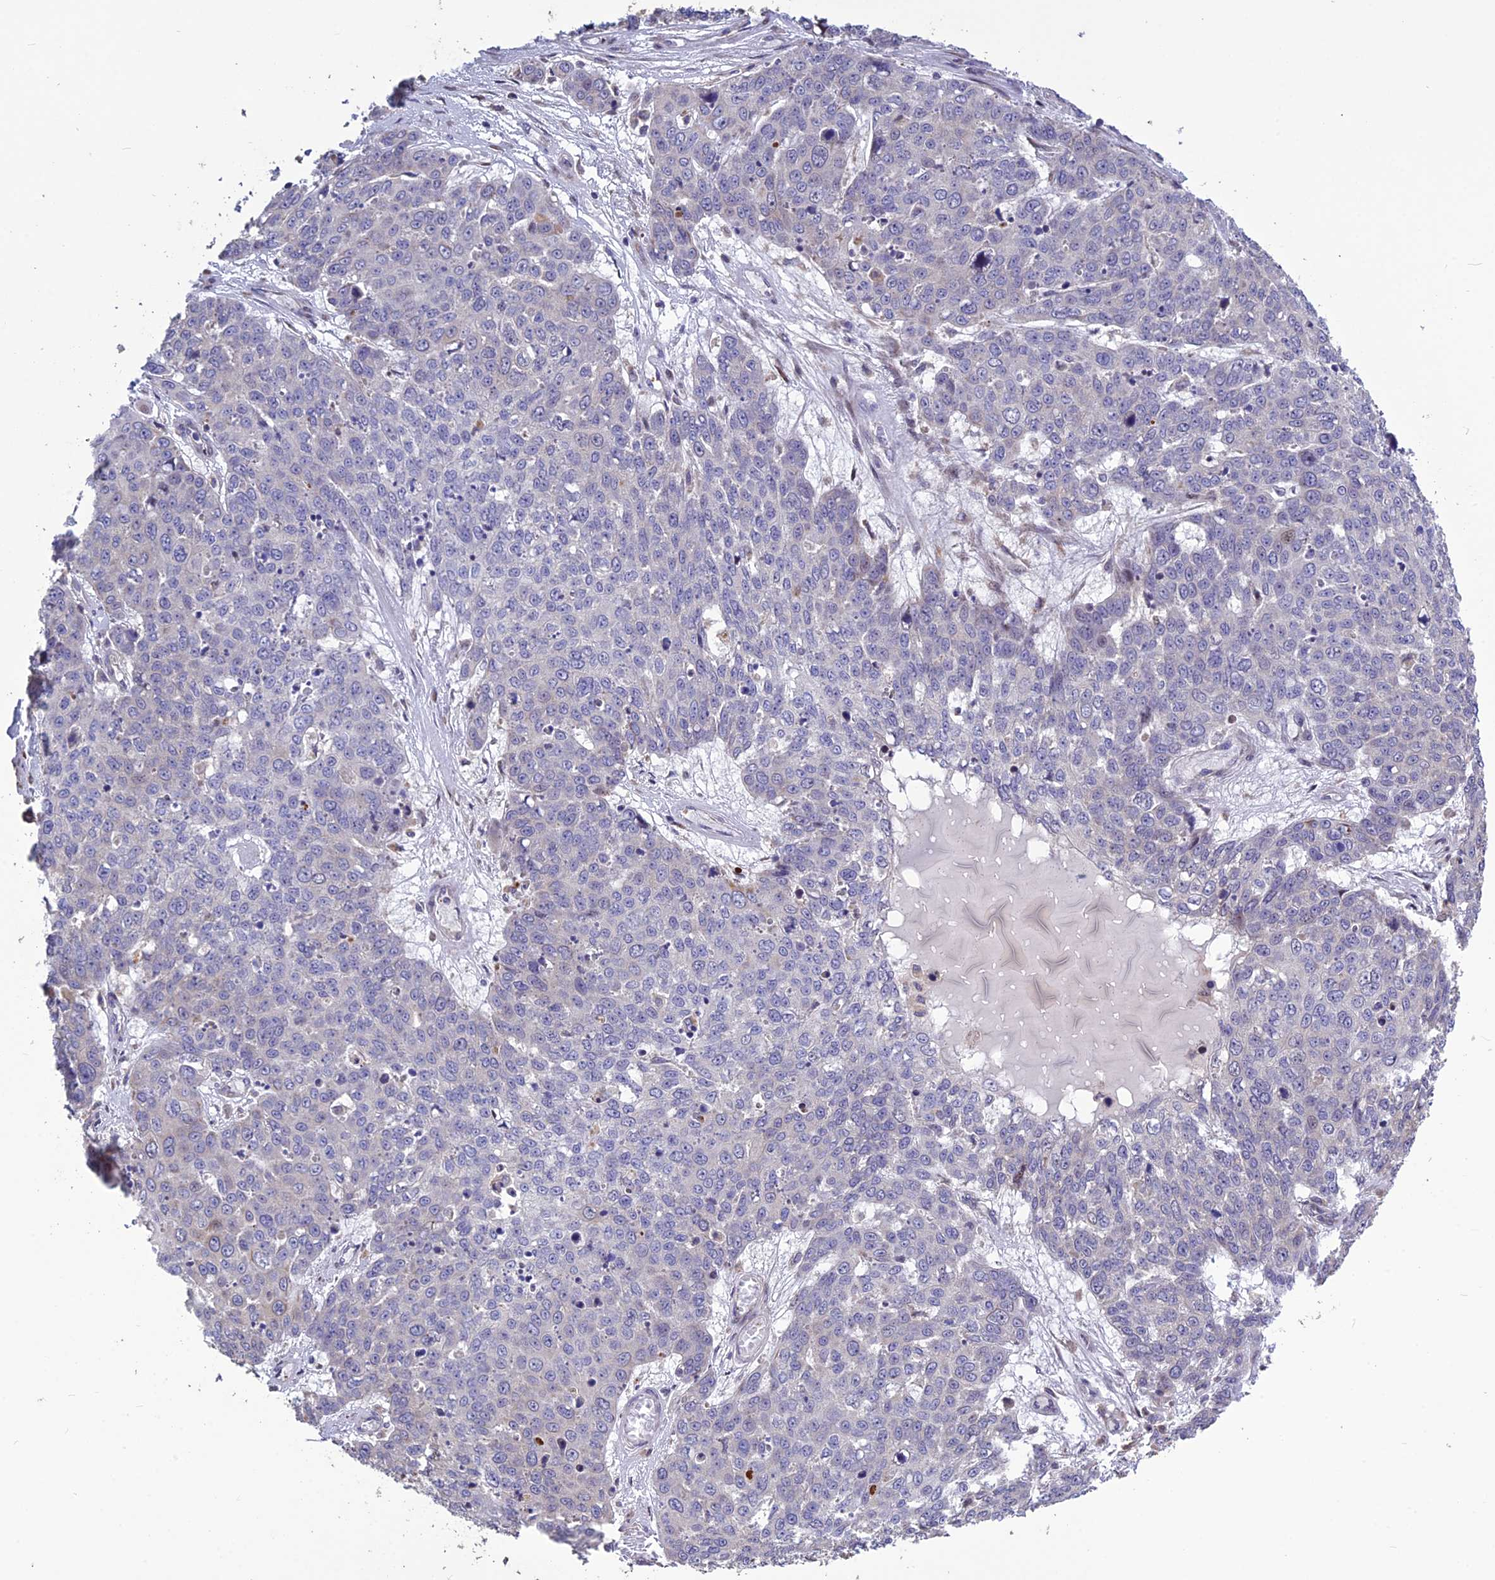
{"staining": {"intensity": "negative", "quantity": "none", "location": "none"}, "tissue": "skin cancer", "cell_type": "Tumor cells", "image_type": "cancer", "snomed": [{"axis": "morphology", "description": "Squamous cell carcinoma, NOS"}, {"axis": "topography", "description": "Skin"}], "caption": "Human skin cancer stained for a protein using IHC exhibits no positivity in tumor cells.", "gene": "SPG21", "patient": {"sex": "male", "age": 71}}